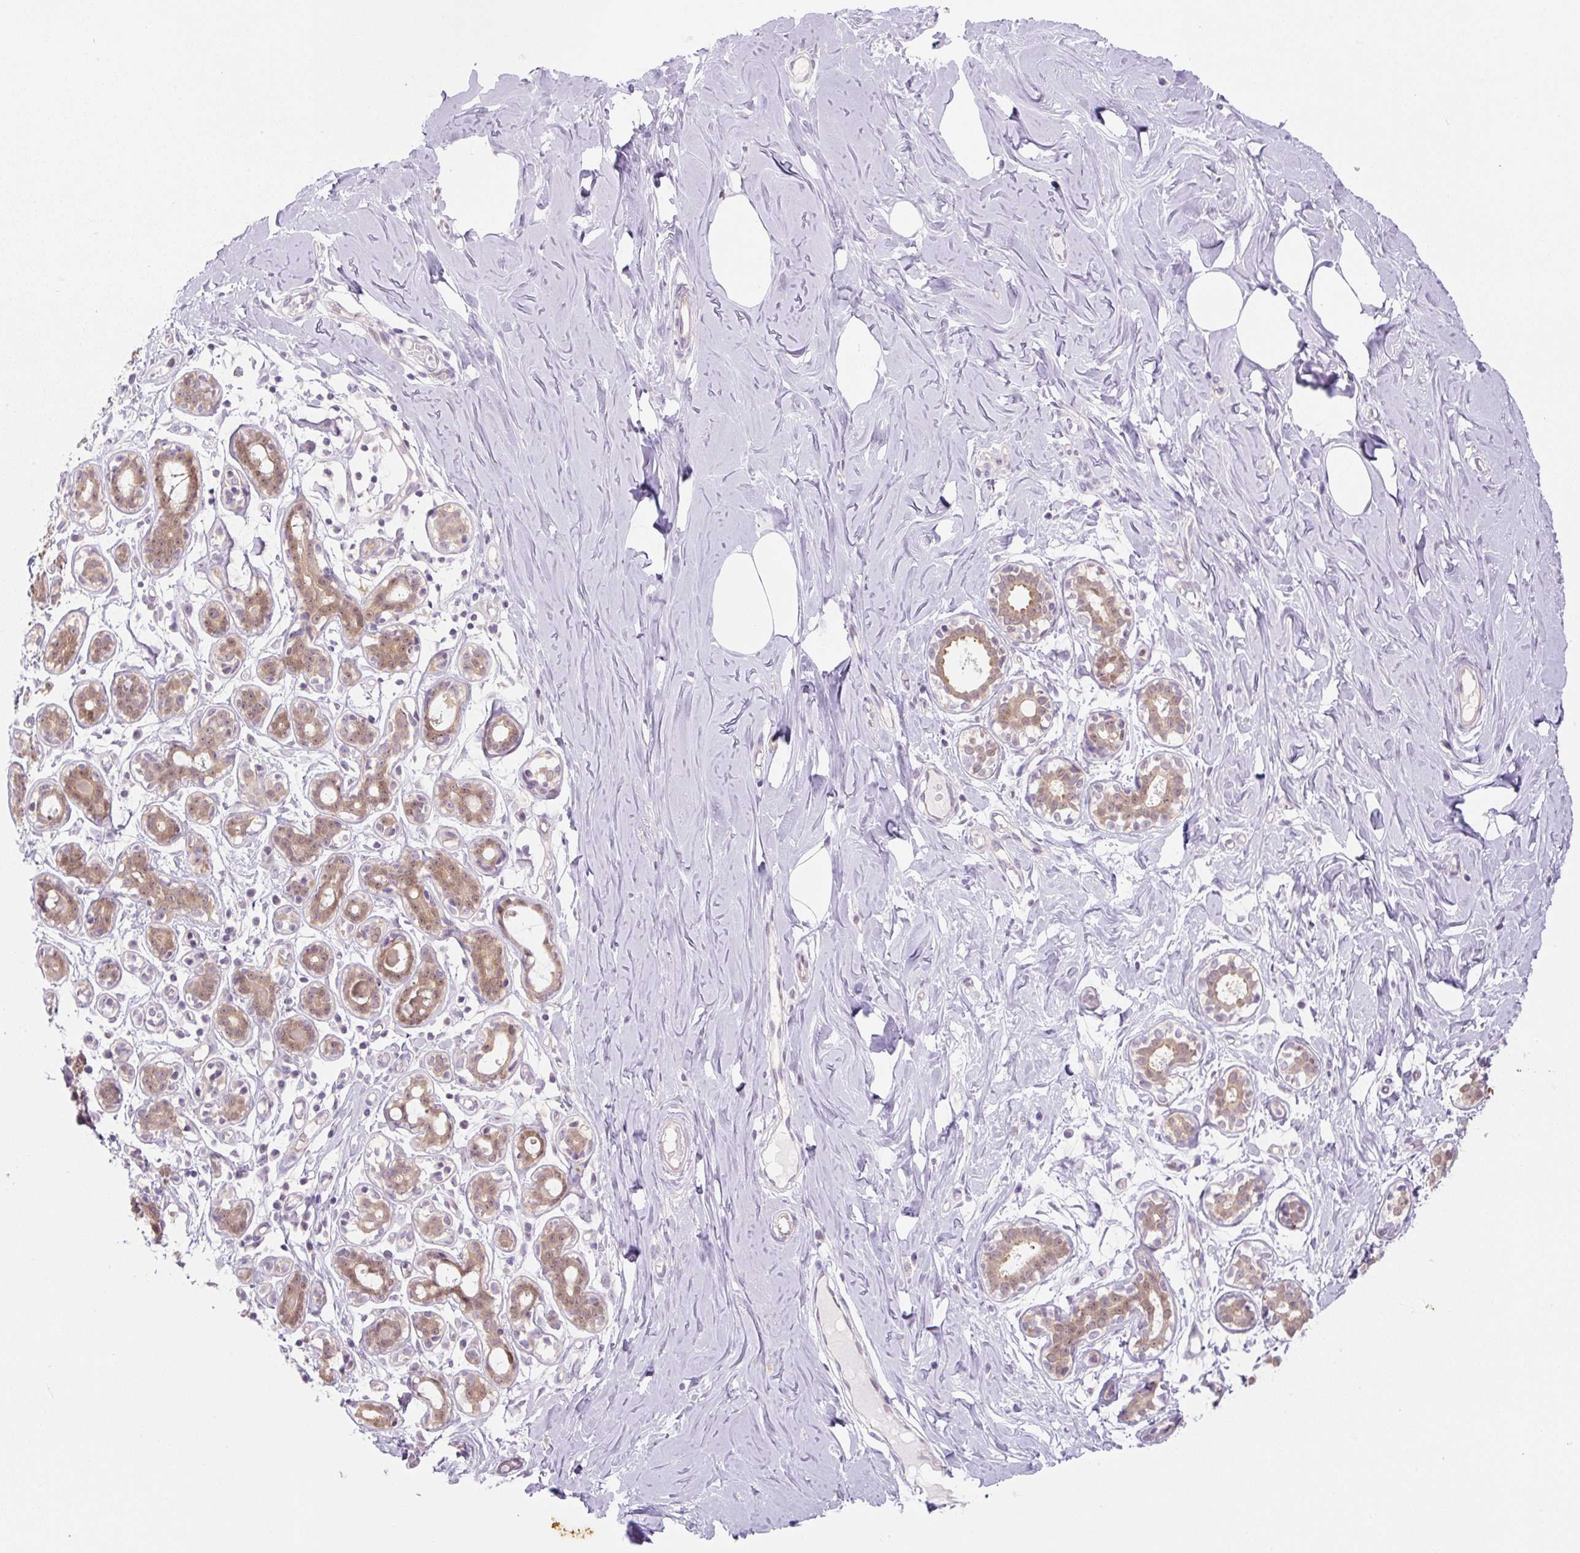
{"staining": {"intensity": "negative", "quantity": "none", "location": "none"}, "tissue": "breast", "cell_type": "Adipocytes", "image_type": "normal", "snomed": [{"axis": "morphology", "description": "Normal tissue, NOS"}, {"axis": "topography", "description": "Breast"}], "caption": "The immunohistochemistry (IHC) image has no significant positivity in adipocytes of breast.", "gene": "SPSB2", "patient": {"sex": "female", "age": 27}}